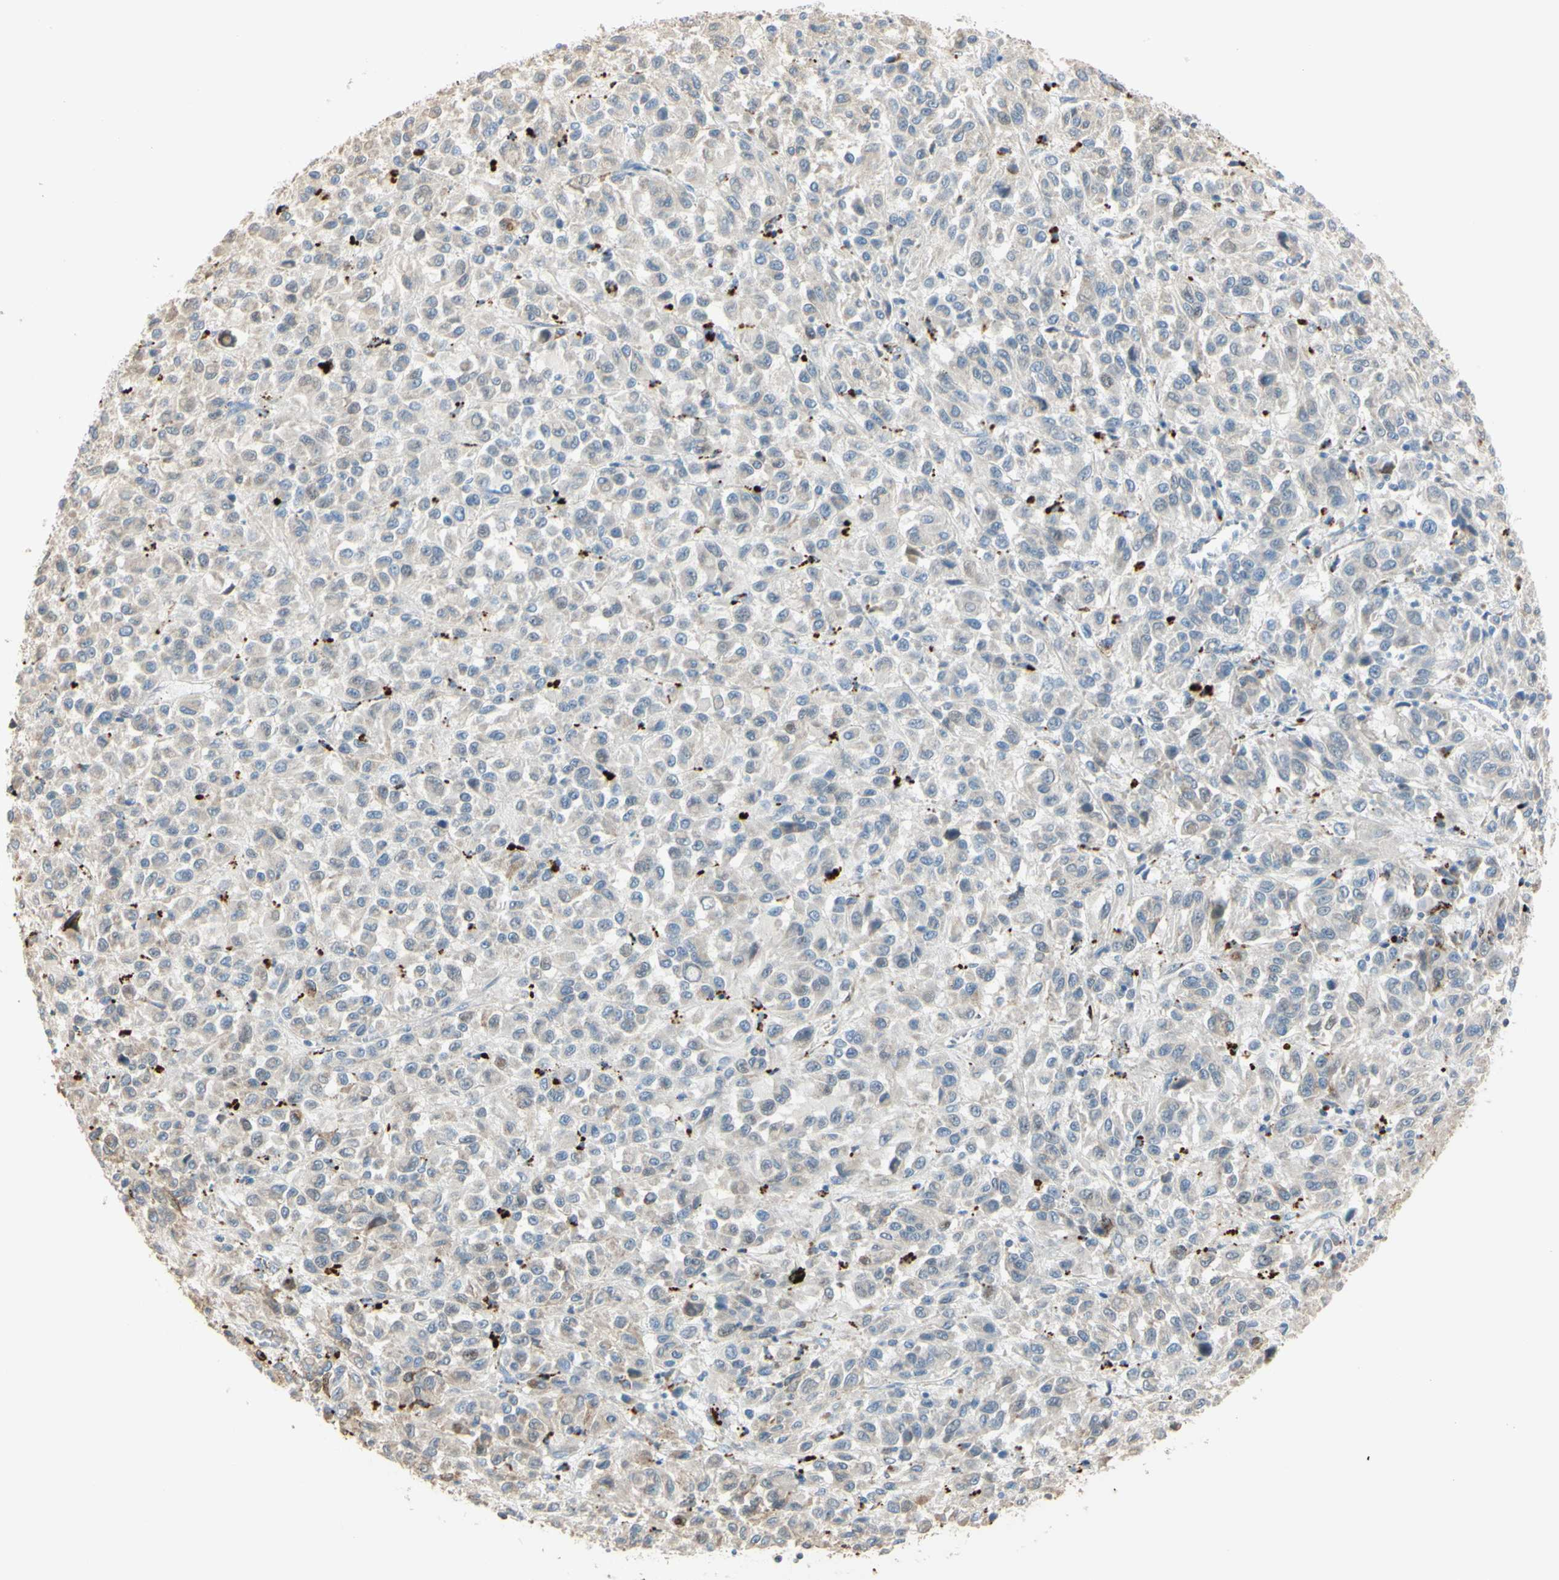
{"staining": {"intensity": "negative", "quantity": "none", "location": "none"}, "tissue": "melanoma", "cell_type": "Tumor cells", "image_type": "cancer", "snomed": [{"axis": "morphology", "description": "Malignant melanoma, Metastatic site"}, {"axis": "topography", "description": "Lung"}], "caption": "DAB (3,3'-diaminobenzidine) immunohistochemical staining of human melanoma demonstrates no significant staining in tumor cells.", "gene": "ANGPTL1", "patient": {"sex": "male", "age": 64}}